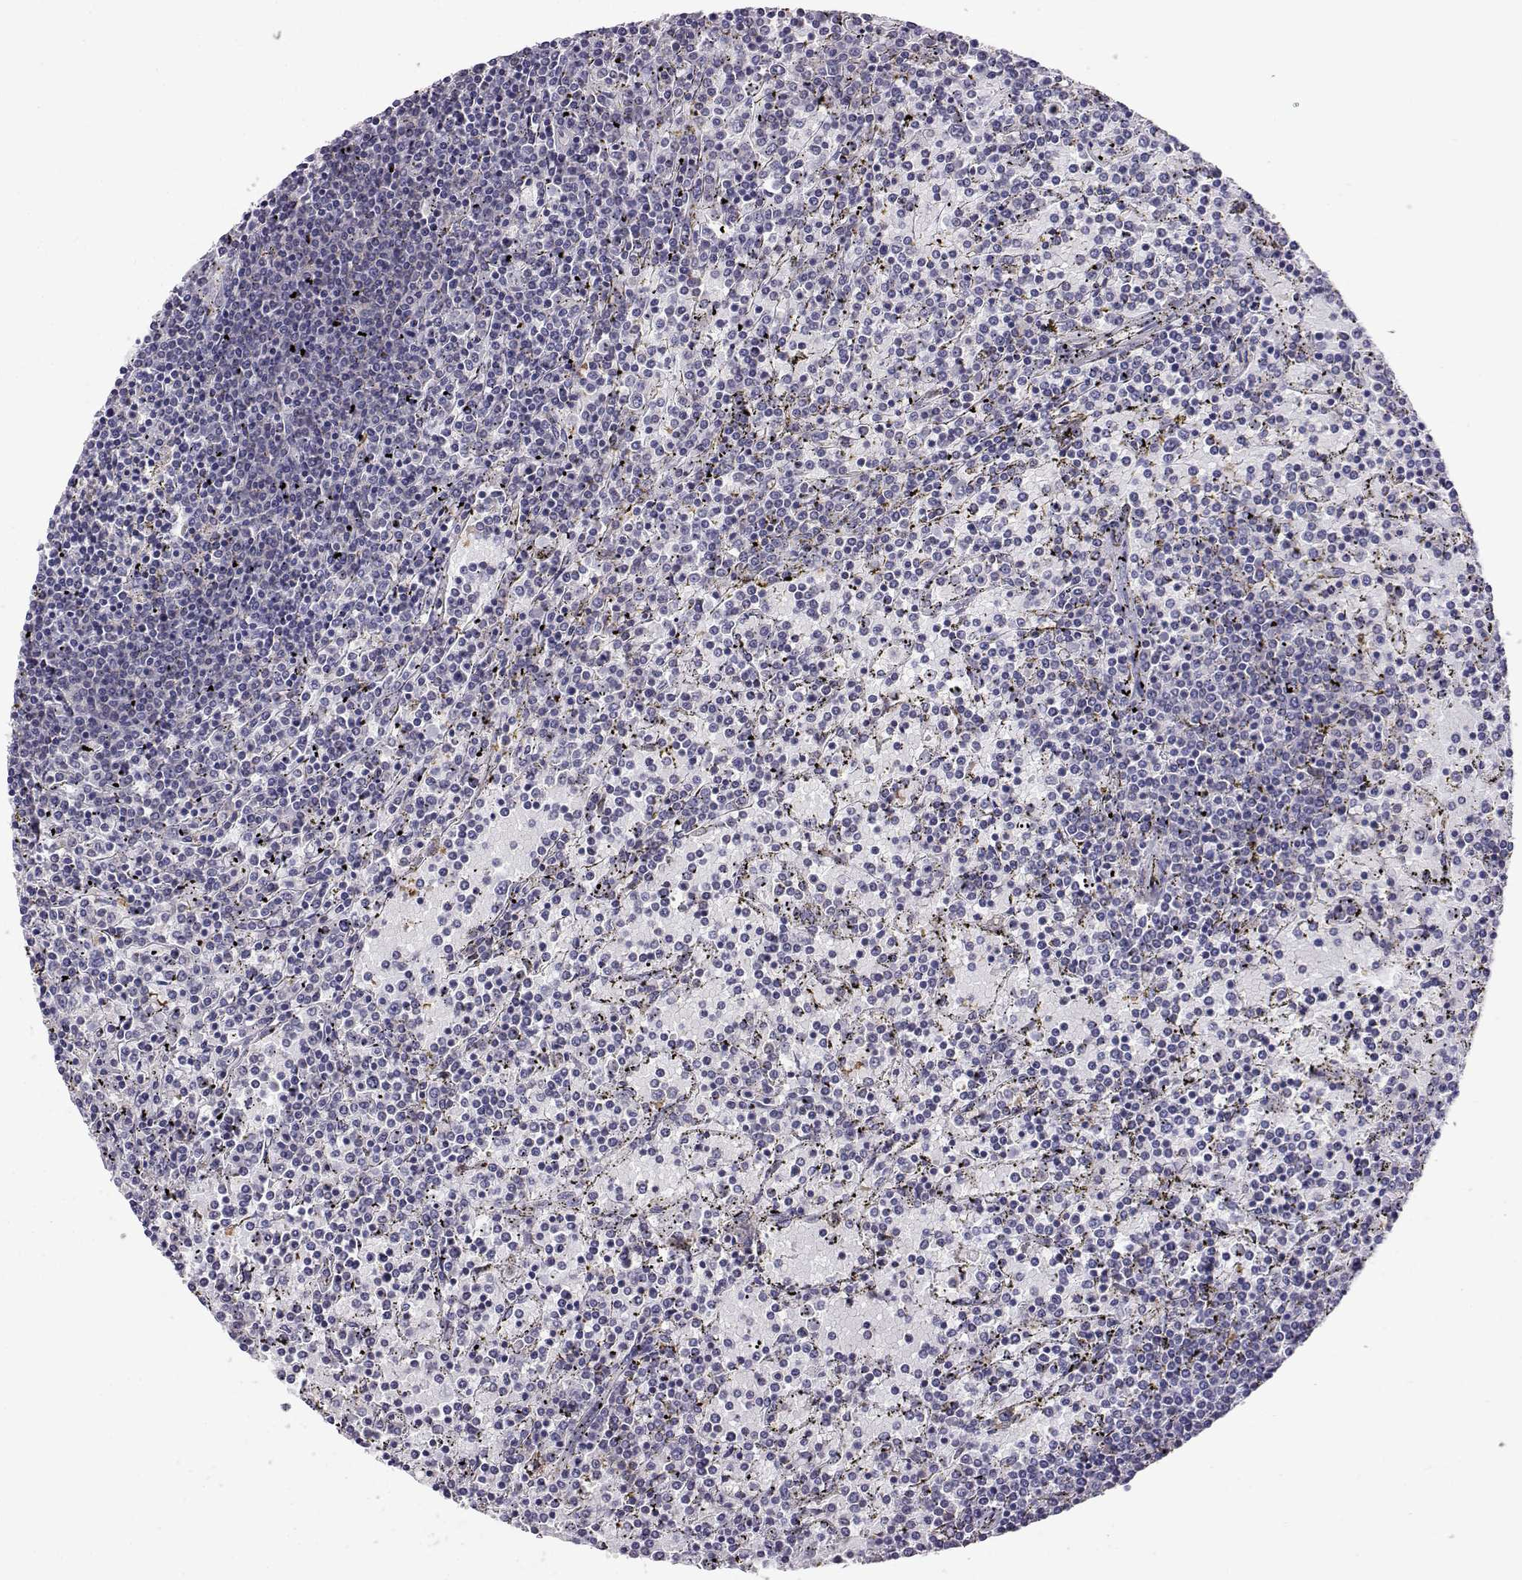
{"staining": {"intensity": "negative", "quantity": "none", "location": "none"}, "tissue": "lymphoma", "cell_type": "Tumor cells", "image_type": "cancer", "snomed": [{"axis": "morphology", "description": "Malignant lymphoma, non-Hodgkin's type, Low grade"}, {"axis": "topography", "description": "Spleen"}], "caption": "This is an IHC image of lymphoma. There is no positivity in tumor cells.", "gene": "AKR1B1", "patient": {"sex": "female", "age": 77}}